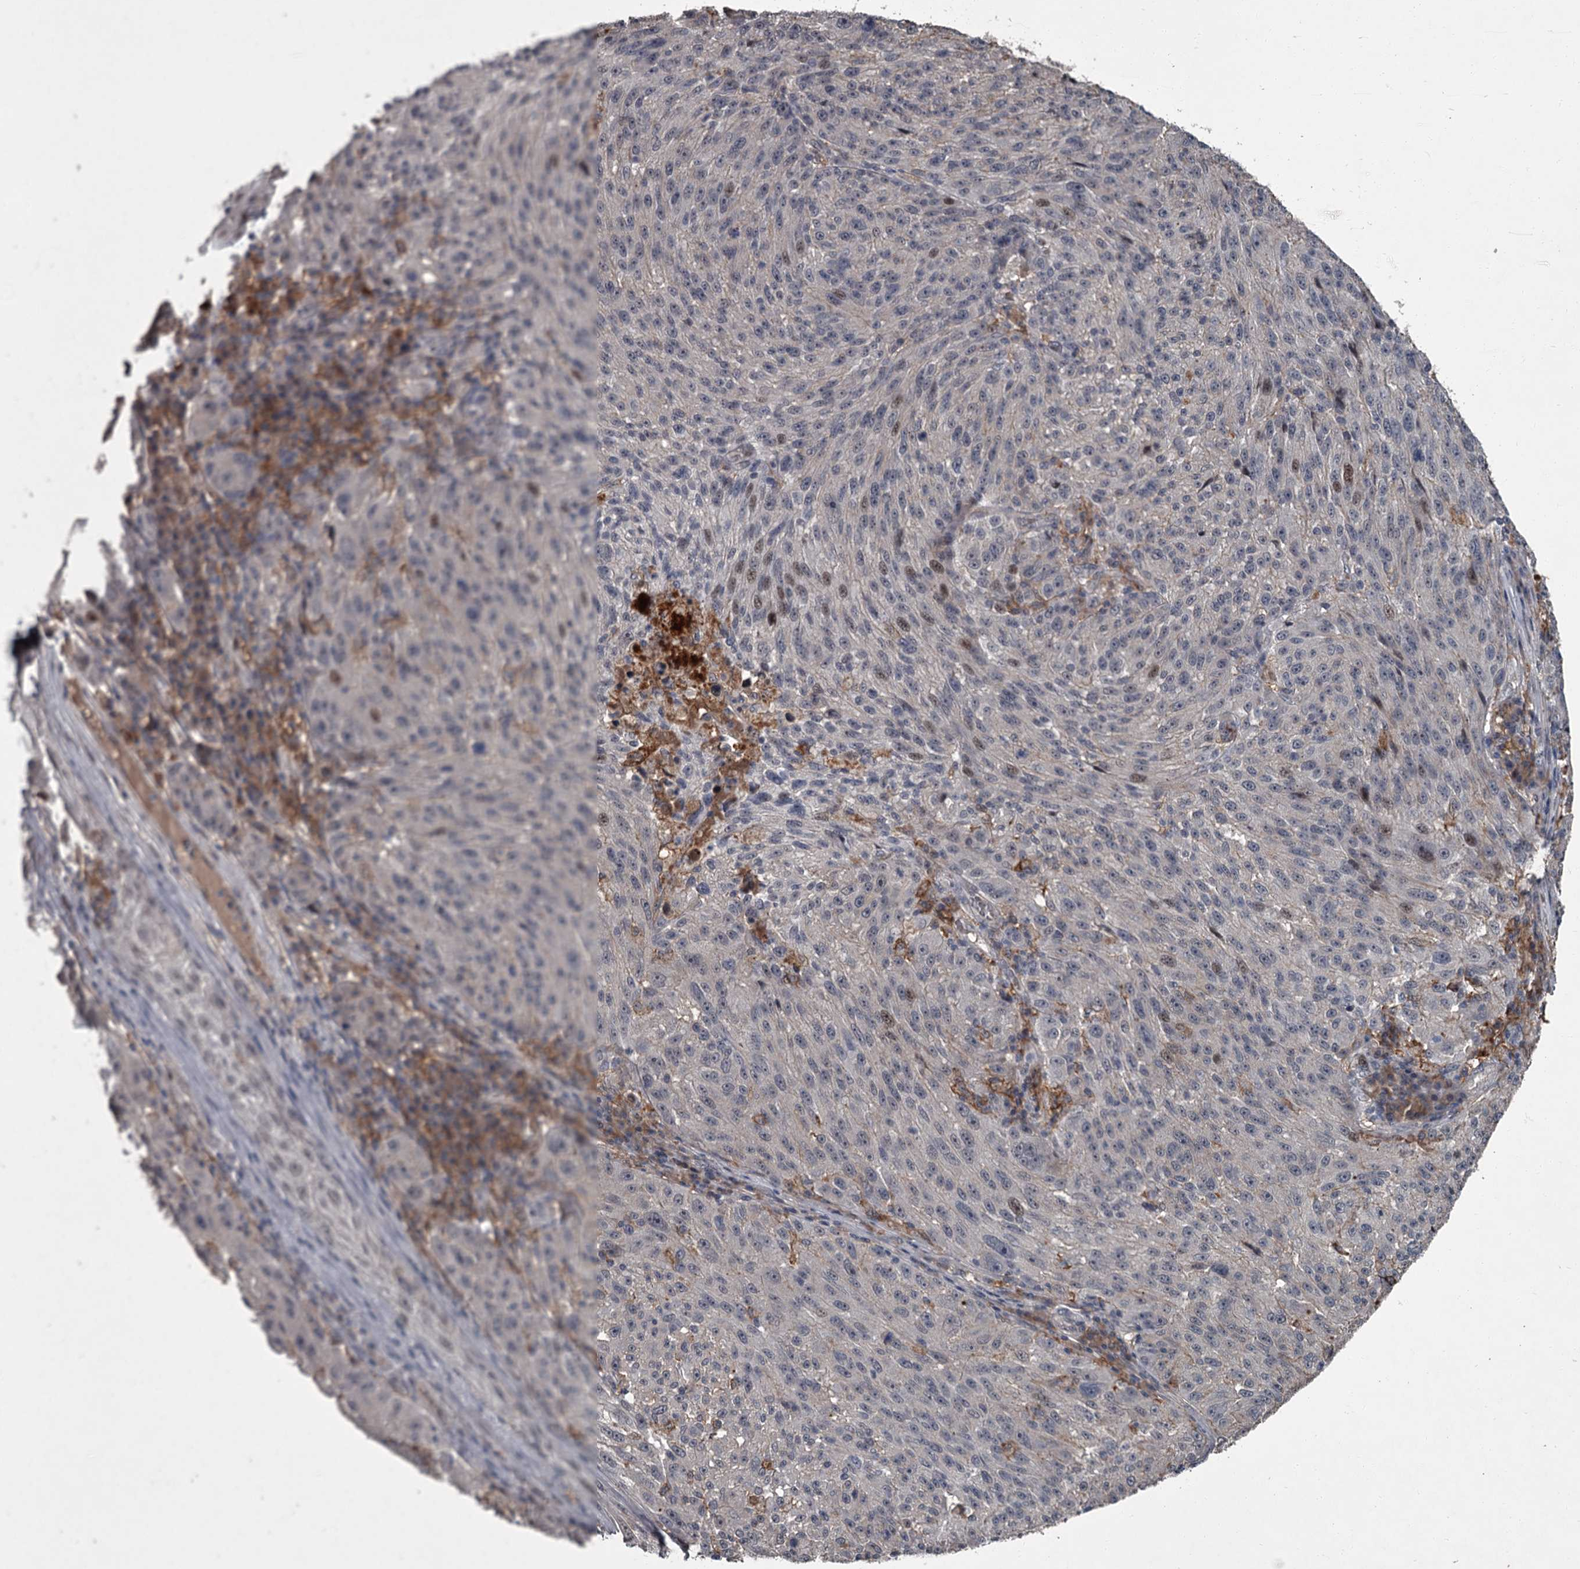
{"staining": {"intensity": "negative", "quantity": "none", "location": "none"}, "tissue": "melanoma", "cell_type": "Tumor cells", "image_type": "cancer", "snomed": [{"axis": "morphology", "description": "Malignant melanoma, NOS"}, {"axis": "topography", "description": "Skin"}], "caption": "Immunohistochemistry (IHC) histopathology image of neoplastic tissue: malignant melanoma stained with DAB (3,3'-diaminobenzidine) displays no significant protein expression in tumor cells.", "gene": "FLVCR2", "patient": {"sex": "male", "age": 53}}